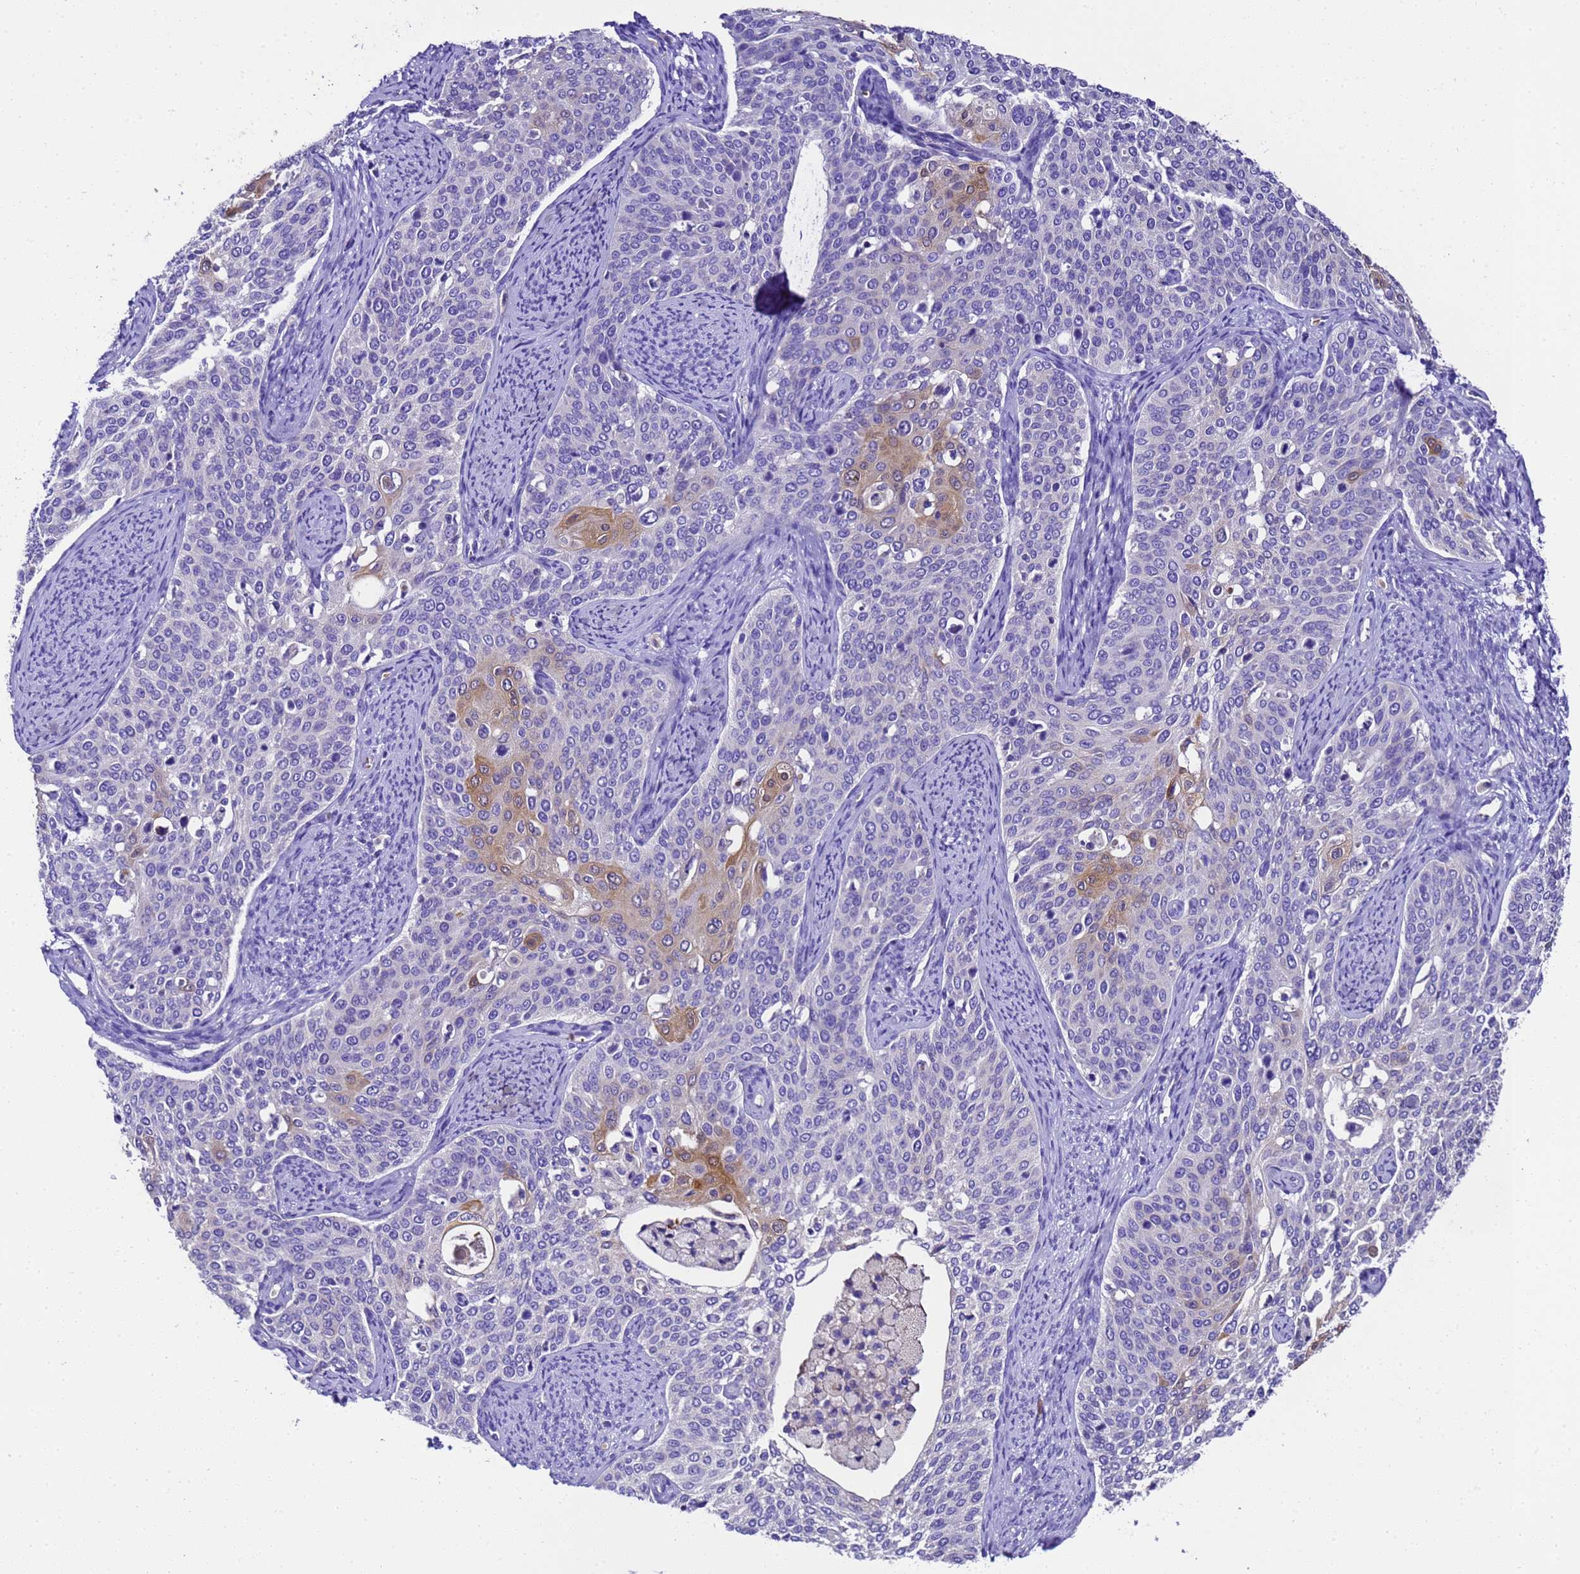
{"staining": {"intensity": "moderate", "quantity": "<25%", "location": "cytoplasmic/membranous"}, "tissue": "cervical cancer", "cell_type": "Tumor cells", "image_type": "cancer", "snomed": [{"axis": "morphology", "description": "Squamous cell carcinoma, NOS"}, {"axis": "topography", "description": "Cervix"}], "caption": "Brown immunohistochemical staining in cervical cancer (squamous cell carcinoma) exhibits moderate cytoplasmic/membranous positivity in approximately <25% of tumor cells.", "gene": "UGT2A1", "patient": {"sex": "female", "age": 44}}